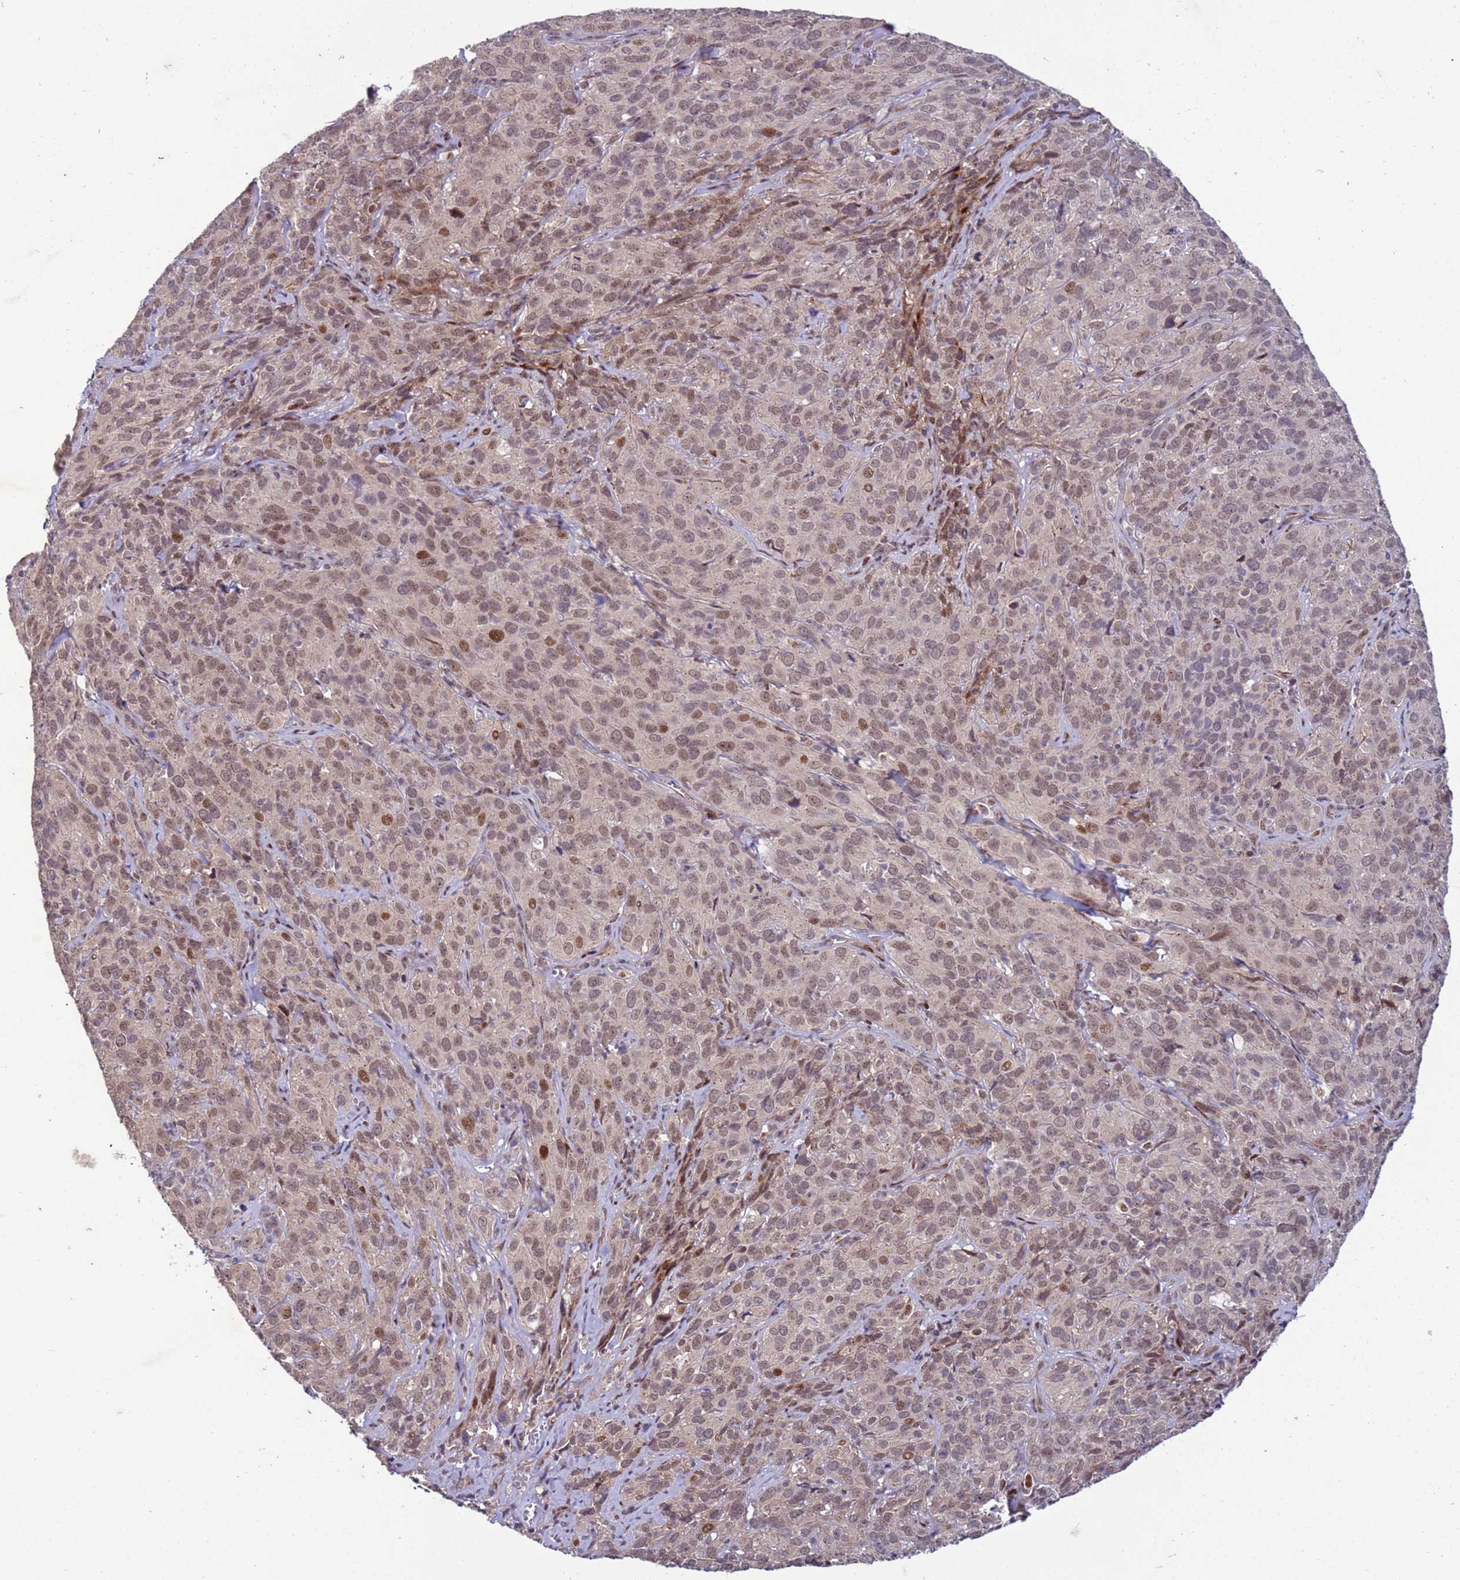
{"staining": {"intensity": "moderate", "quantity": ">75%", "location": "nuclear"}, "tissue": "cervical cancer", "cell_type": "Tumor cells", "image_type": "cancer", "snomed": [{"axis": "morphology", "description": "Squamous cell carcinoma, NOS"}, {"axis": "topography", "description": "Cervix"}], "caption": "About >75% of tumor cells in human cervical squamous cell carcinoma demonstrate moderate nuclear protein staining as visualized by brown immunohistochemical staining.", "gene": "SHC3", "patient": {"sex": "female", "age": 51}}